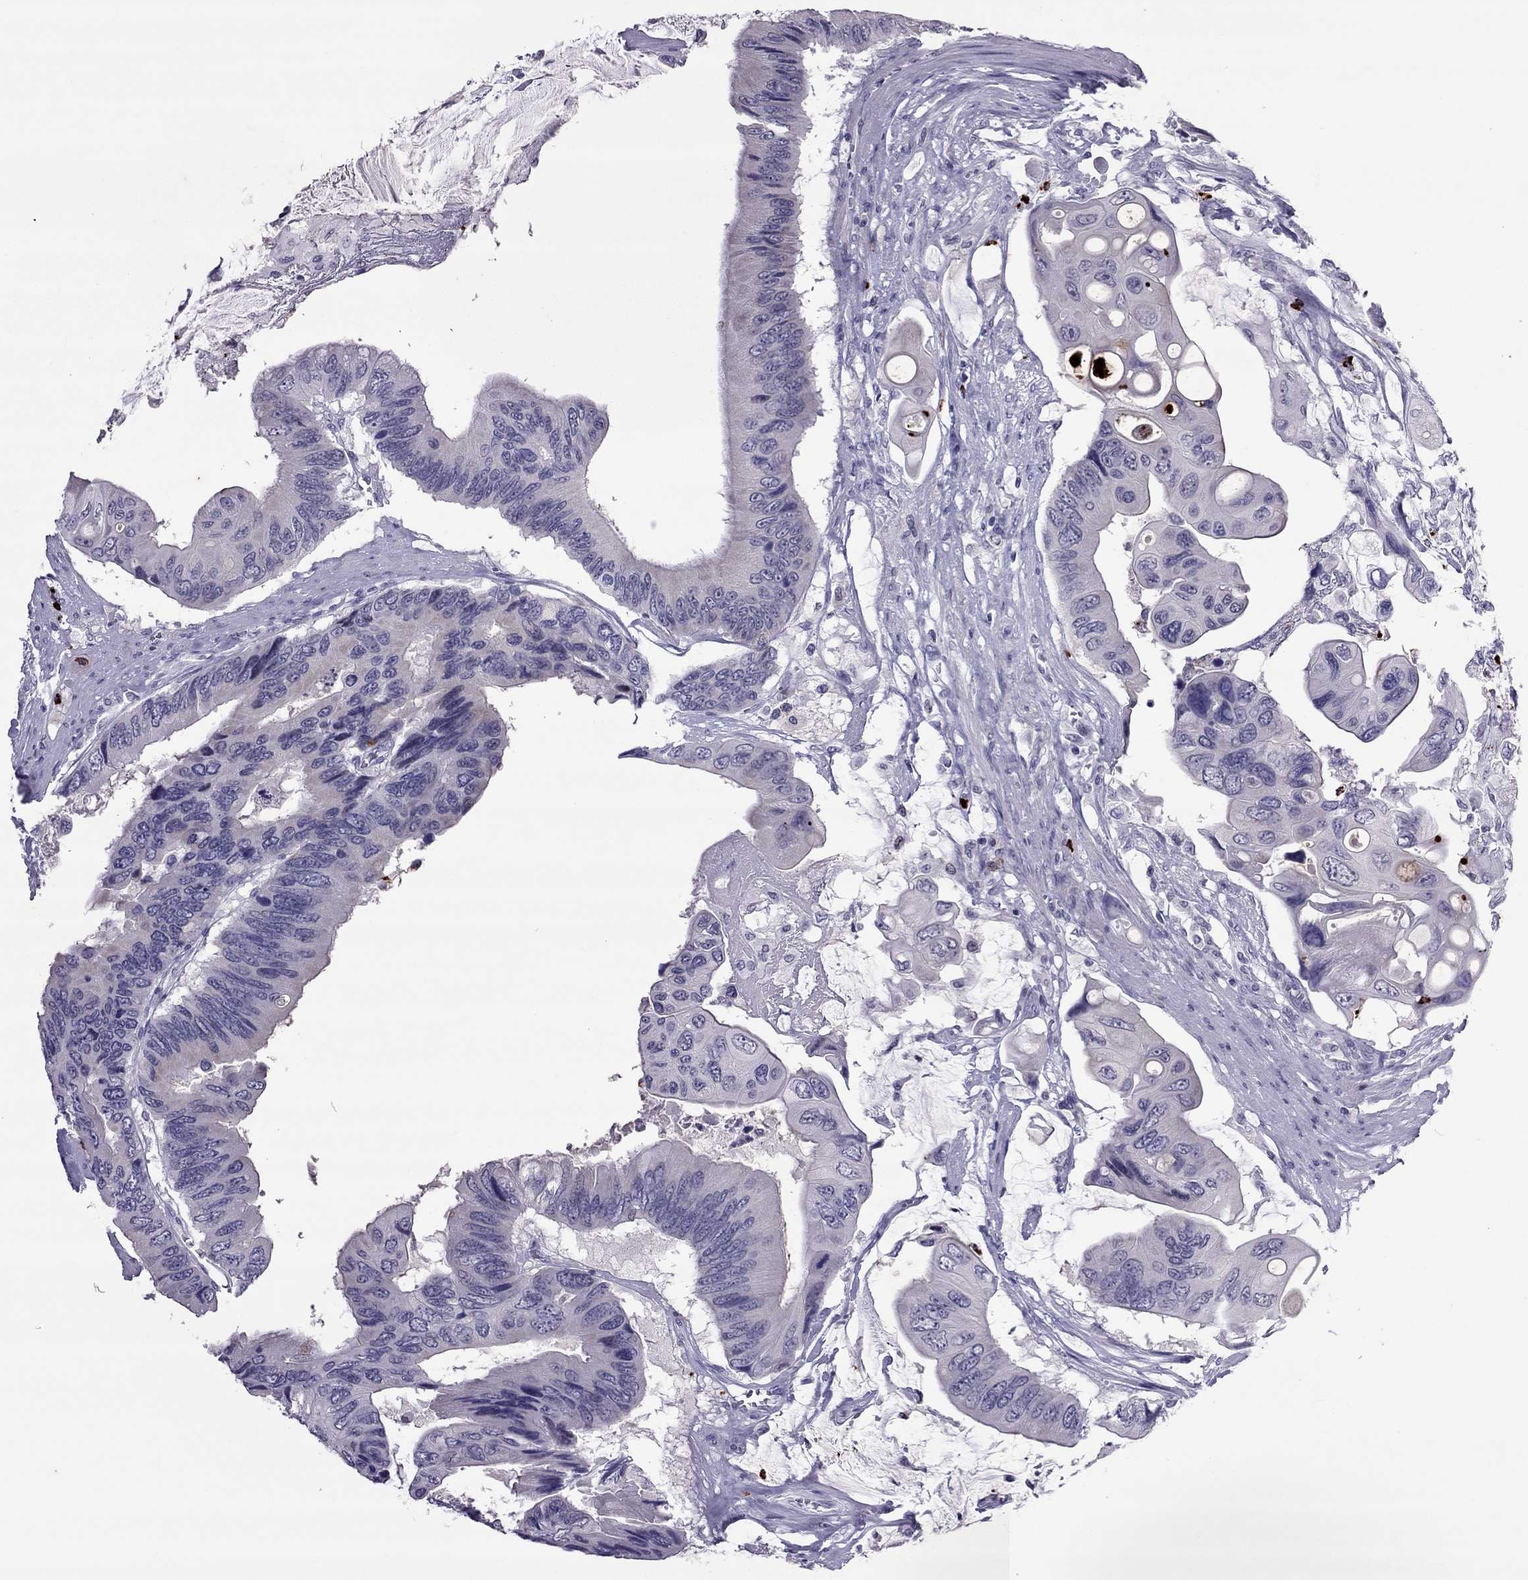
{"staining": {"intensity": "negative", "quantity": "none", "location": "none"}, "tissue": "colorectal cancer", "cell_type": "Tumor cells", "image_type": "cancer", "snomed": [{"axis": "morphology", "description": "Adenocarcinoma, NOS"}, {"axis": "topography", "description": "Rectum"}], "caption": "Image shows no protein staining in tumor cells of colorectal cancer (adenocarcinoma) tissue.", "gene": "CCL27", "patient": {"sex": "male", "age": 63}}